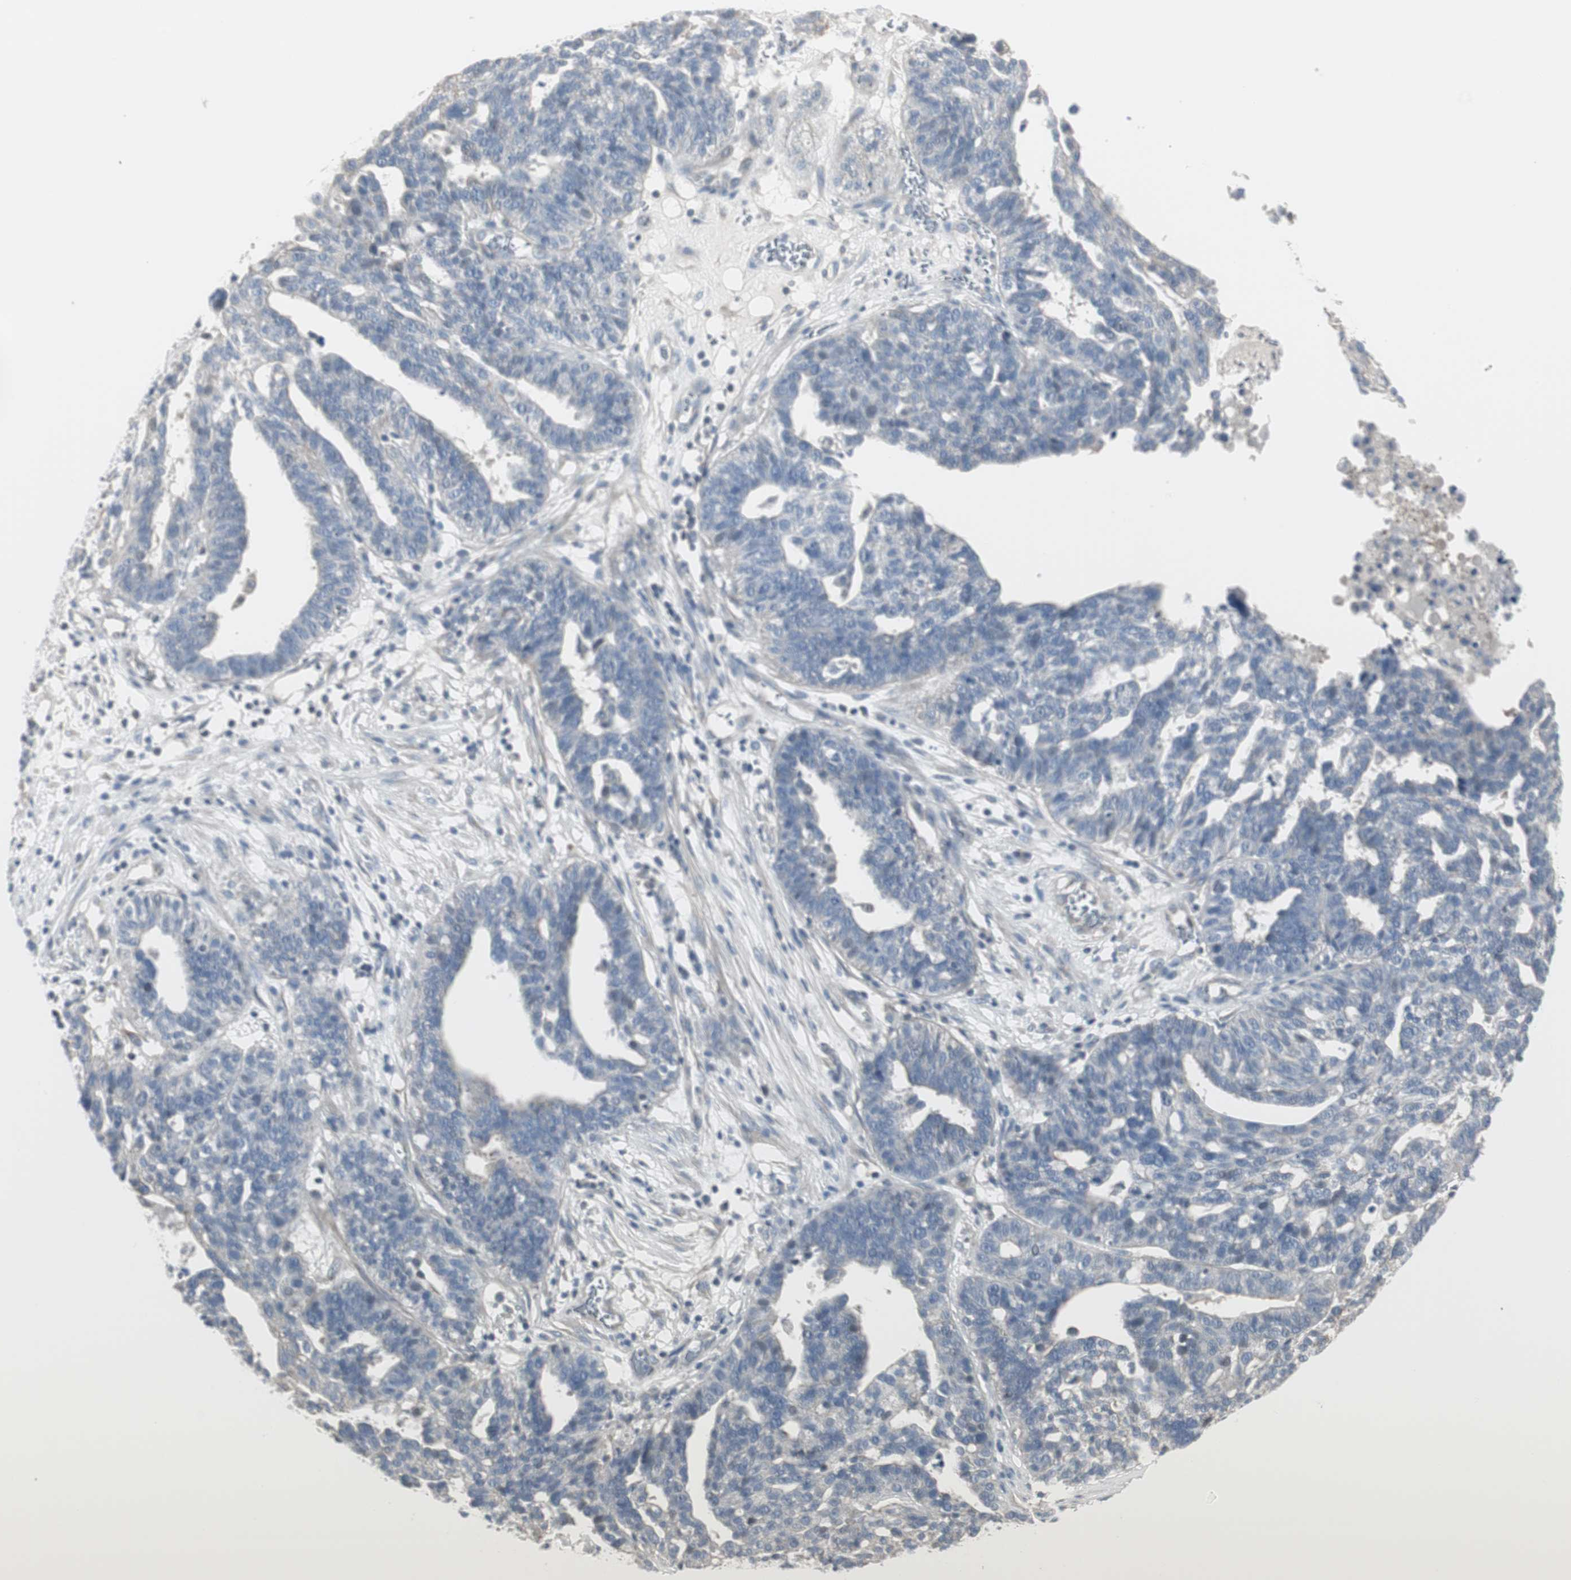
{"staining": {"intensity": "negative", "quantity": "none", "location": "none"}, "tissue": "ovarian cancer", "cell_type": "Tumor cells", "image_type": "cancer", "snomed": [{"axis": "morphology", "description": "Cystadenocarcinoma, serous, NOS"}, {"axis": "topography", "description": "Ovary"}], "caption": "Protein analysis of ovarian cancer (serous cystadenocarcinoma) shows no significant staining in tumor cells. Nuclei are stained in blue.", "gene": "DMPK", "patient": {"sex": "female", "age": 59}}